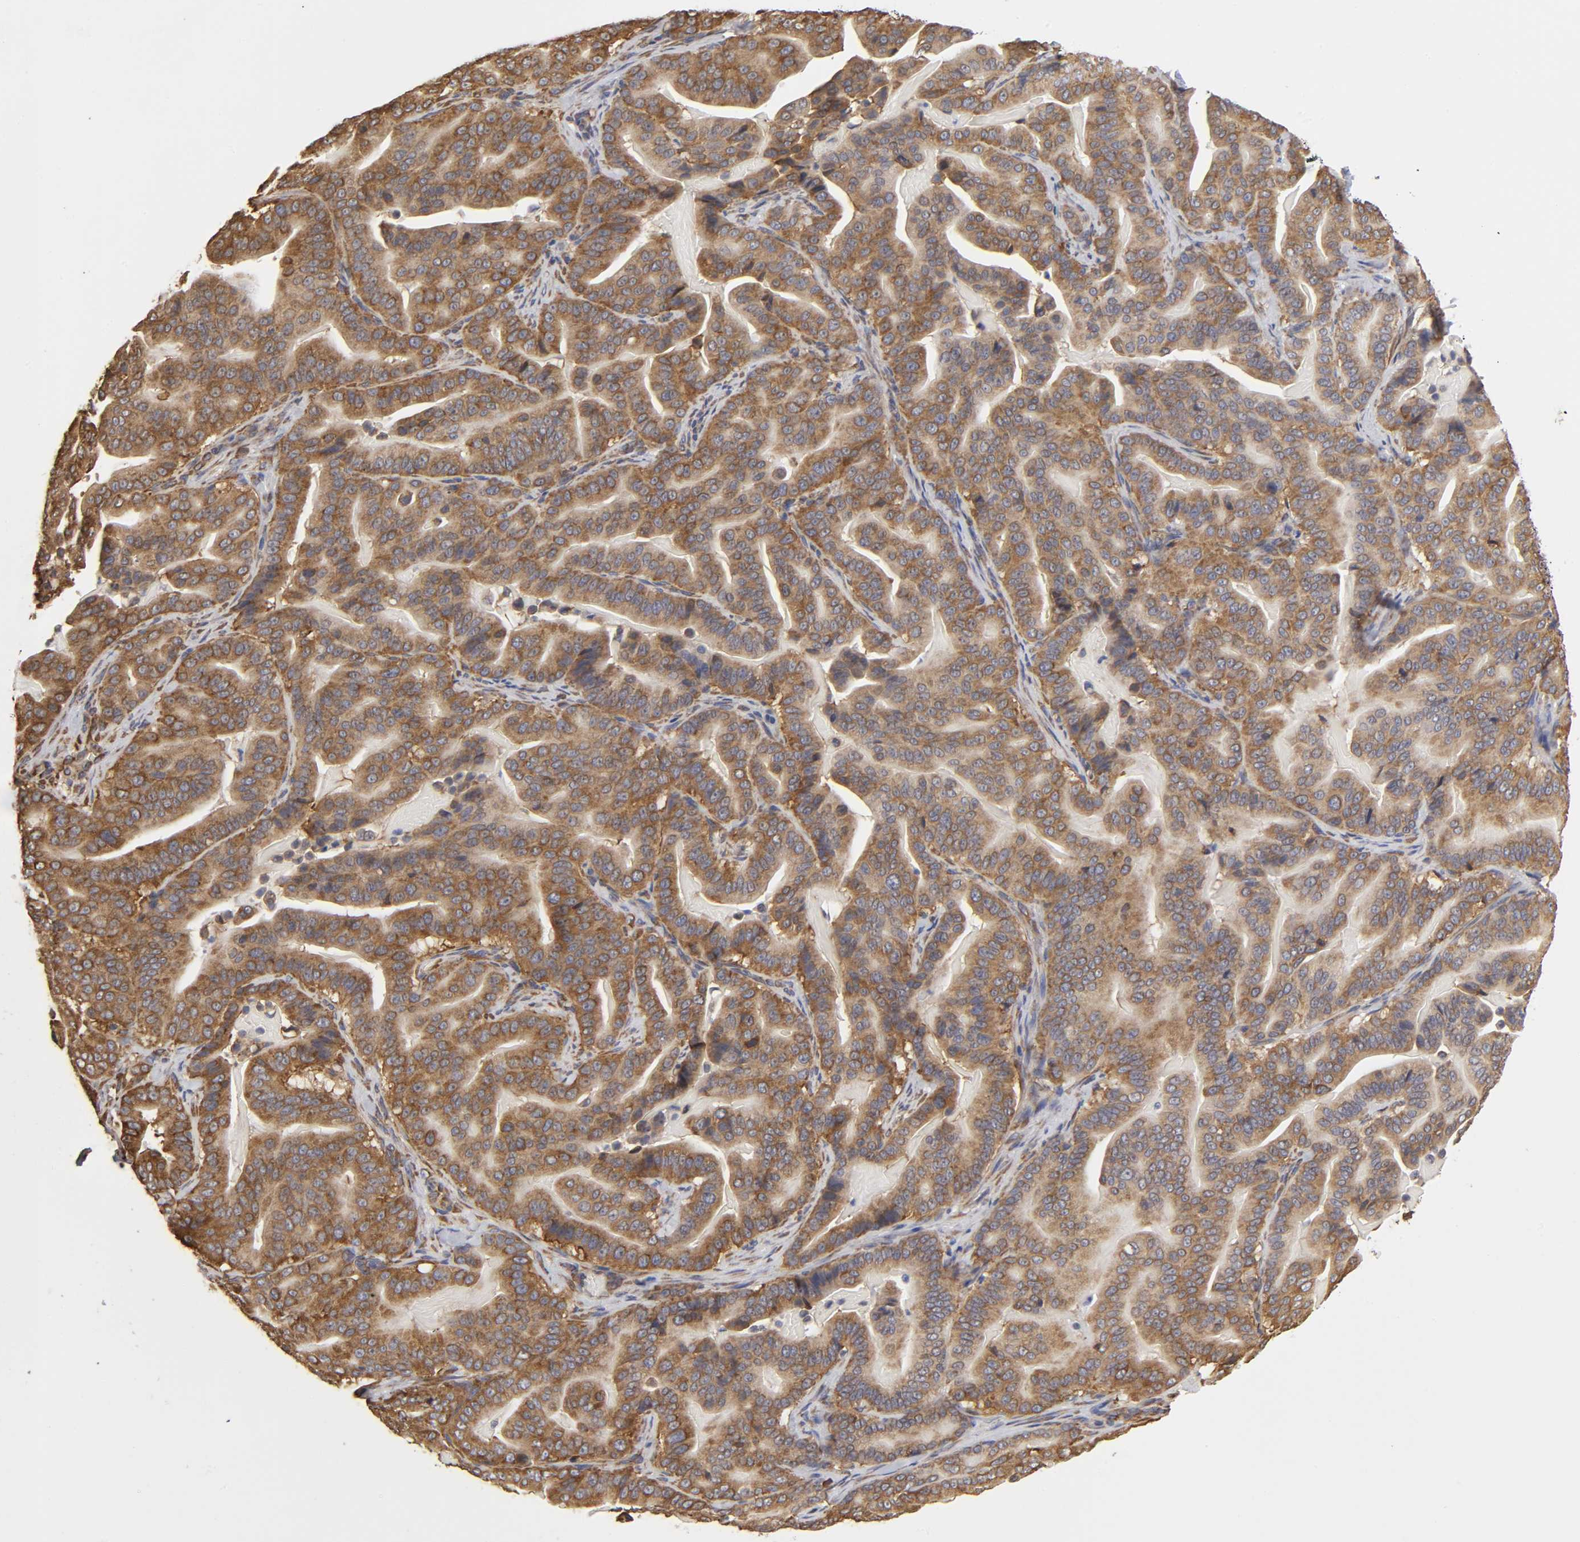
{"staining": {"intensity": "strong", "quantity": ">75%", "location": "cytoplasmic/membranous"}, "tissue": "pancreatic cancer", "cell_type": "Tumor cells", "image_type": "cancer", "snomed": [{"axis": "morphology", "description": "Adenocarcinoma, NOS"}, {"axis": "topography", "description": "Pancreas"}], "caption": "High-power microscopy captured an immunohistochemistry micrograph of adenocarcinoma (pancreatic), revealing strong cytoplasmic/membranous staining in about >75% of tumor cells.", "gene": "RPL14", "patient": {"sex": "male", "age": 63}}